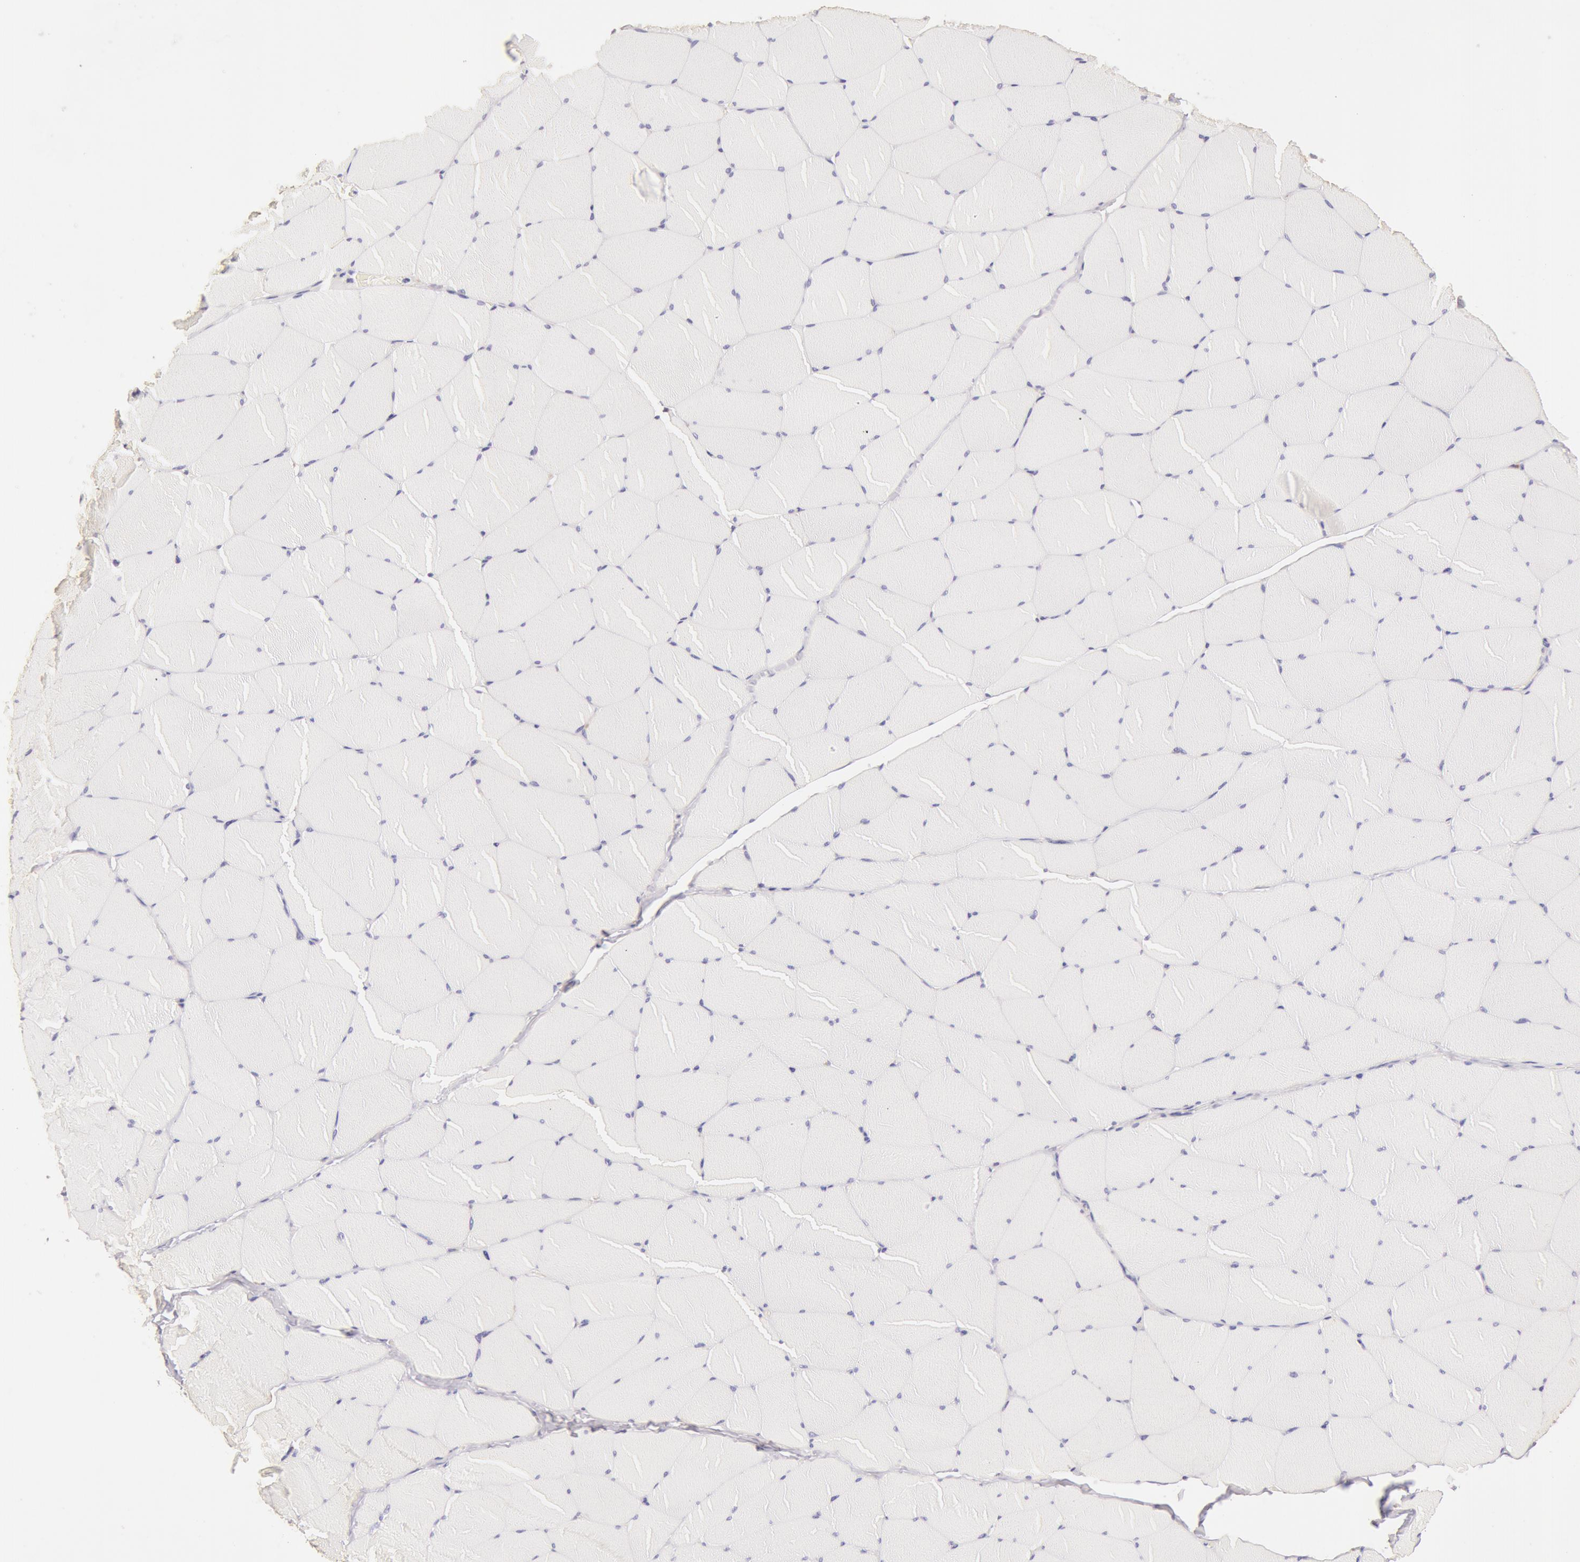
{"staining": {"intensity": "negative", "quantity": "none", "location": "none"}, "tissue": "skeletal muscle", "cell_type": "Myocytes", "image_type": "normal", "snomed": [{"axis": "morphology", "description": "Normal tissue, NOS"}, {"axis": "topography", "description": "Skeletal muscle"}, {"axis": "topography", "description": "Salivary gland"}], "caption": "Immunohistochemical staining of normal human skeletal muscle reveals no significant staining in myocytes. Brightfield microscopy of IHC stained with DAB (3,3'-diaminobenzidine) (brown) and hematoxylin (blue), captured at high magnification.", "gene": "ATP5F1B", "patient": {"sex": "male", "age": 62}}